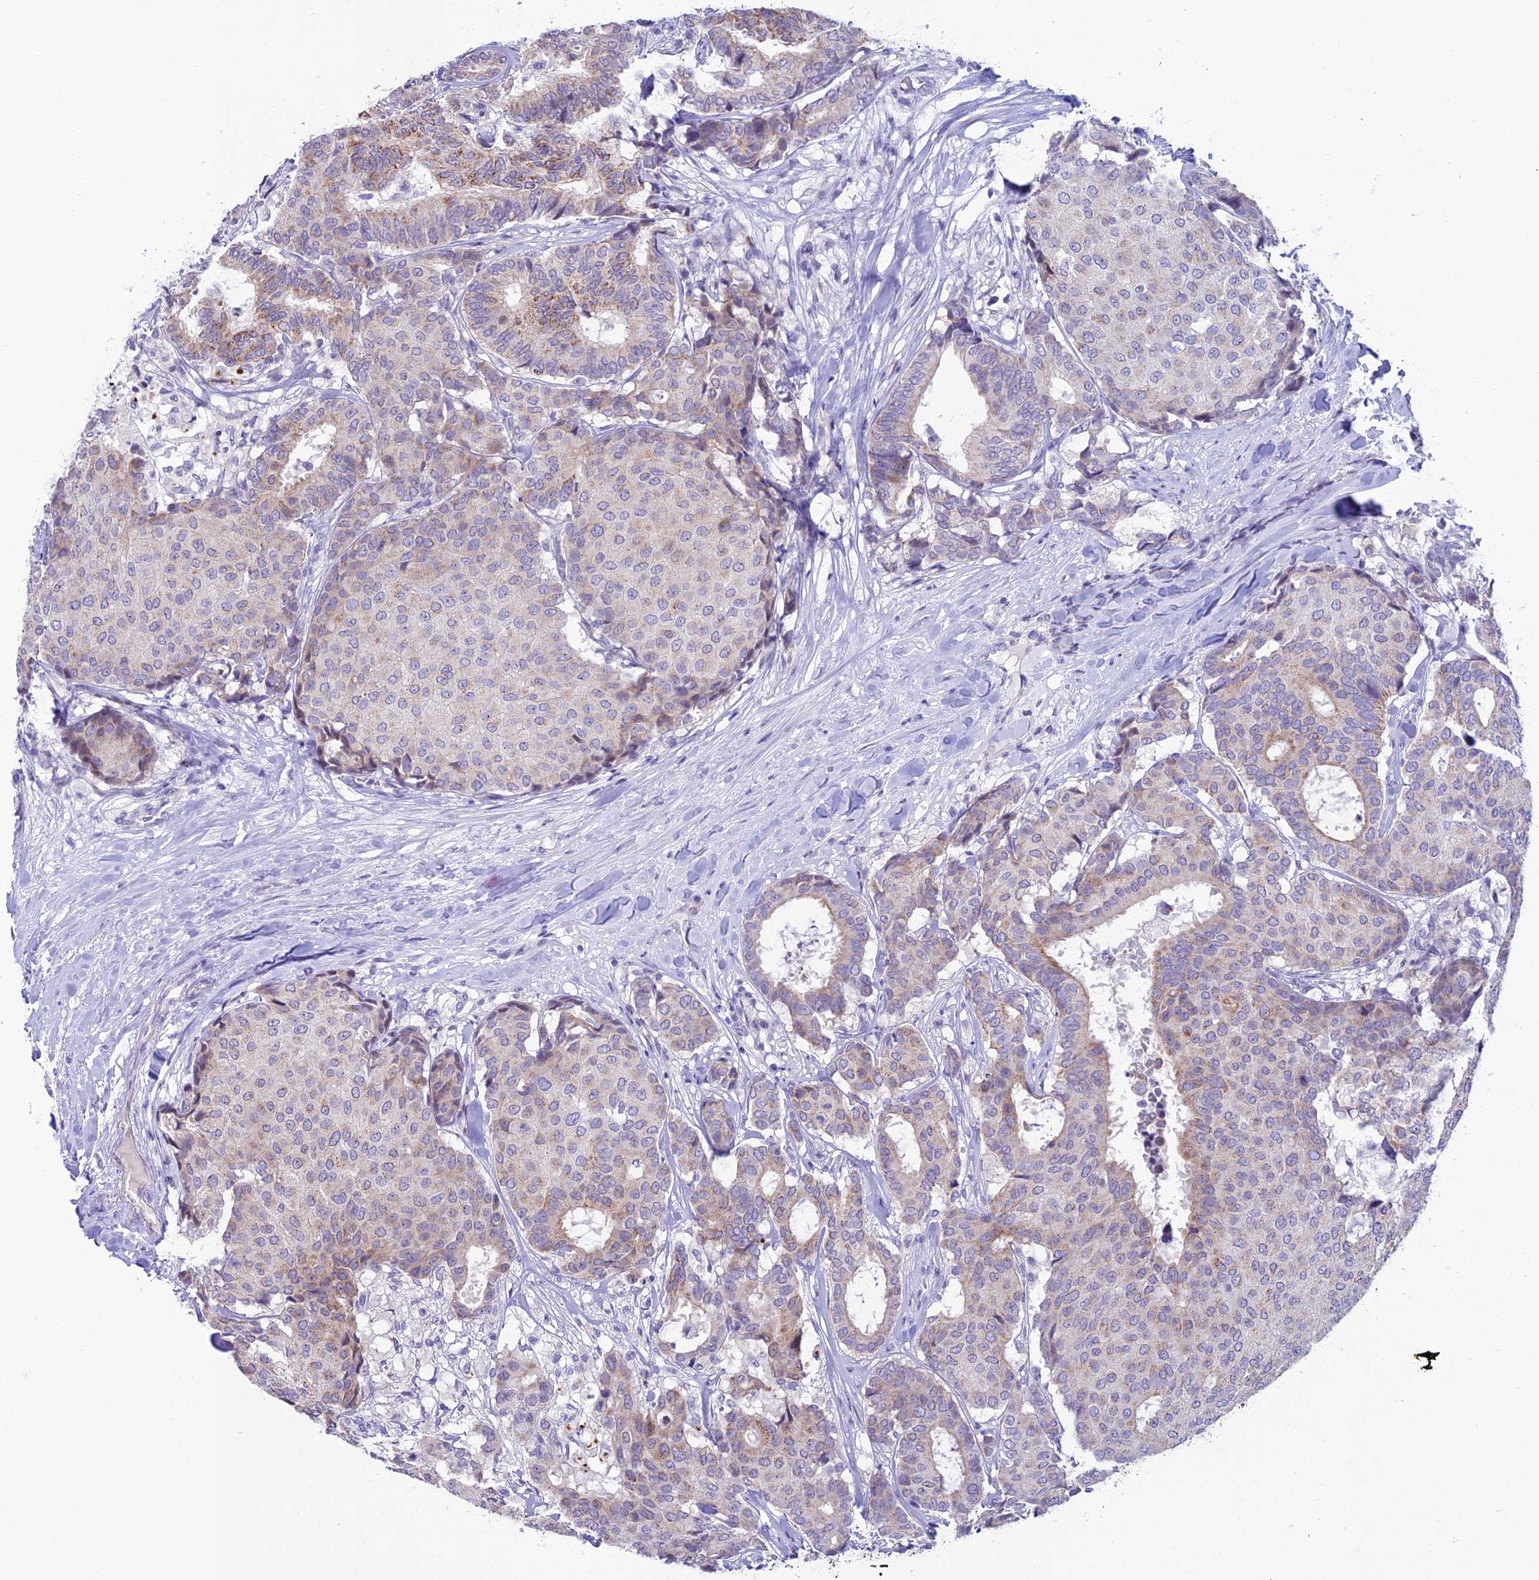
{"staining": {"intensity": "weak", "quantity": "<25%", "location": "cytoplasmic/membranous"}, "tissue": "breast cancer", "cell_type": "Tumor cells", "image_type": "cancer", "snomed": [{"axis": "morphology", "description": "Duct carcinoma"}, {"axis": "topography", "description": "Breast"}], "caption": "Breast cancer was stained to show a protein in brown. There is no significant expression in tumor cells.", "gene": "SLC10A1", "patient": {"sex": "female", "age": 75}}